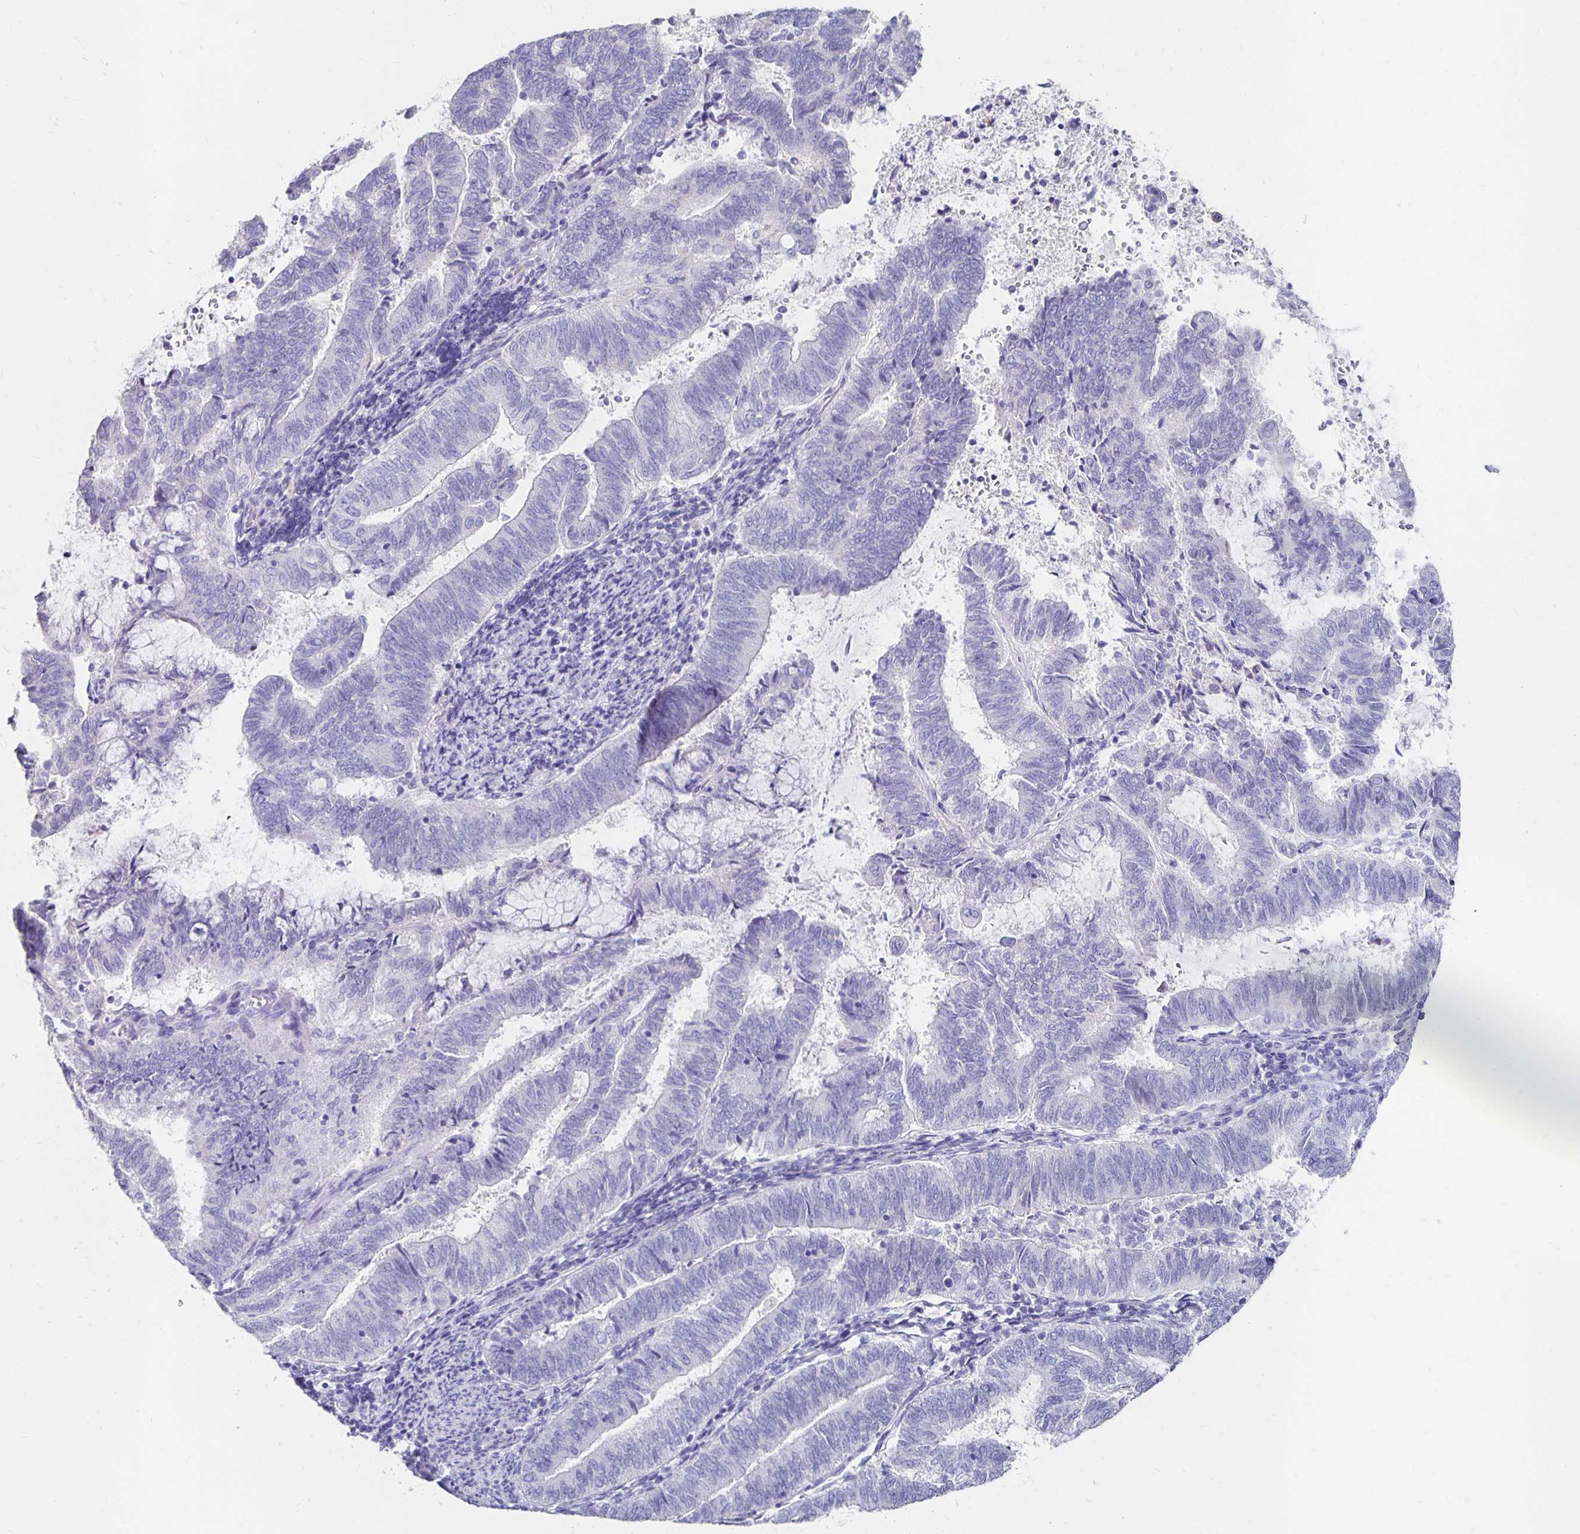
{"staining": {"intensity": "negative", "quantity": "none", "location": "none"}, "tissue": "endometrial cancer", "cell_type": "Tumor cells", "image_type": "cancer", "snomed": [{"axis": "morphology", "description": "Adenocarcinoma, NOS"}, {"axis": "topography", "description": "Endometrium"}], "caption": "Tumor cells show no significant protein staining in adenocarcinoma (endometrial).", "gene": "DYNLT4", "patient": {"sex": "female", "age": 65}}